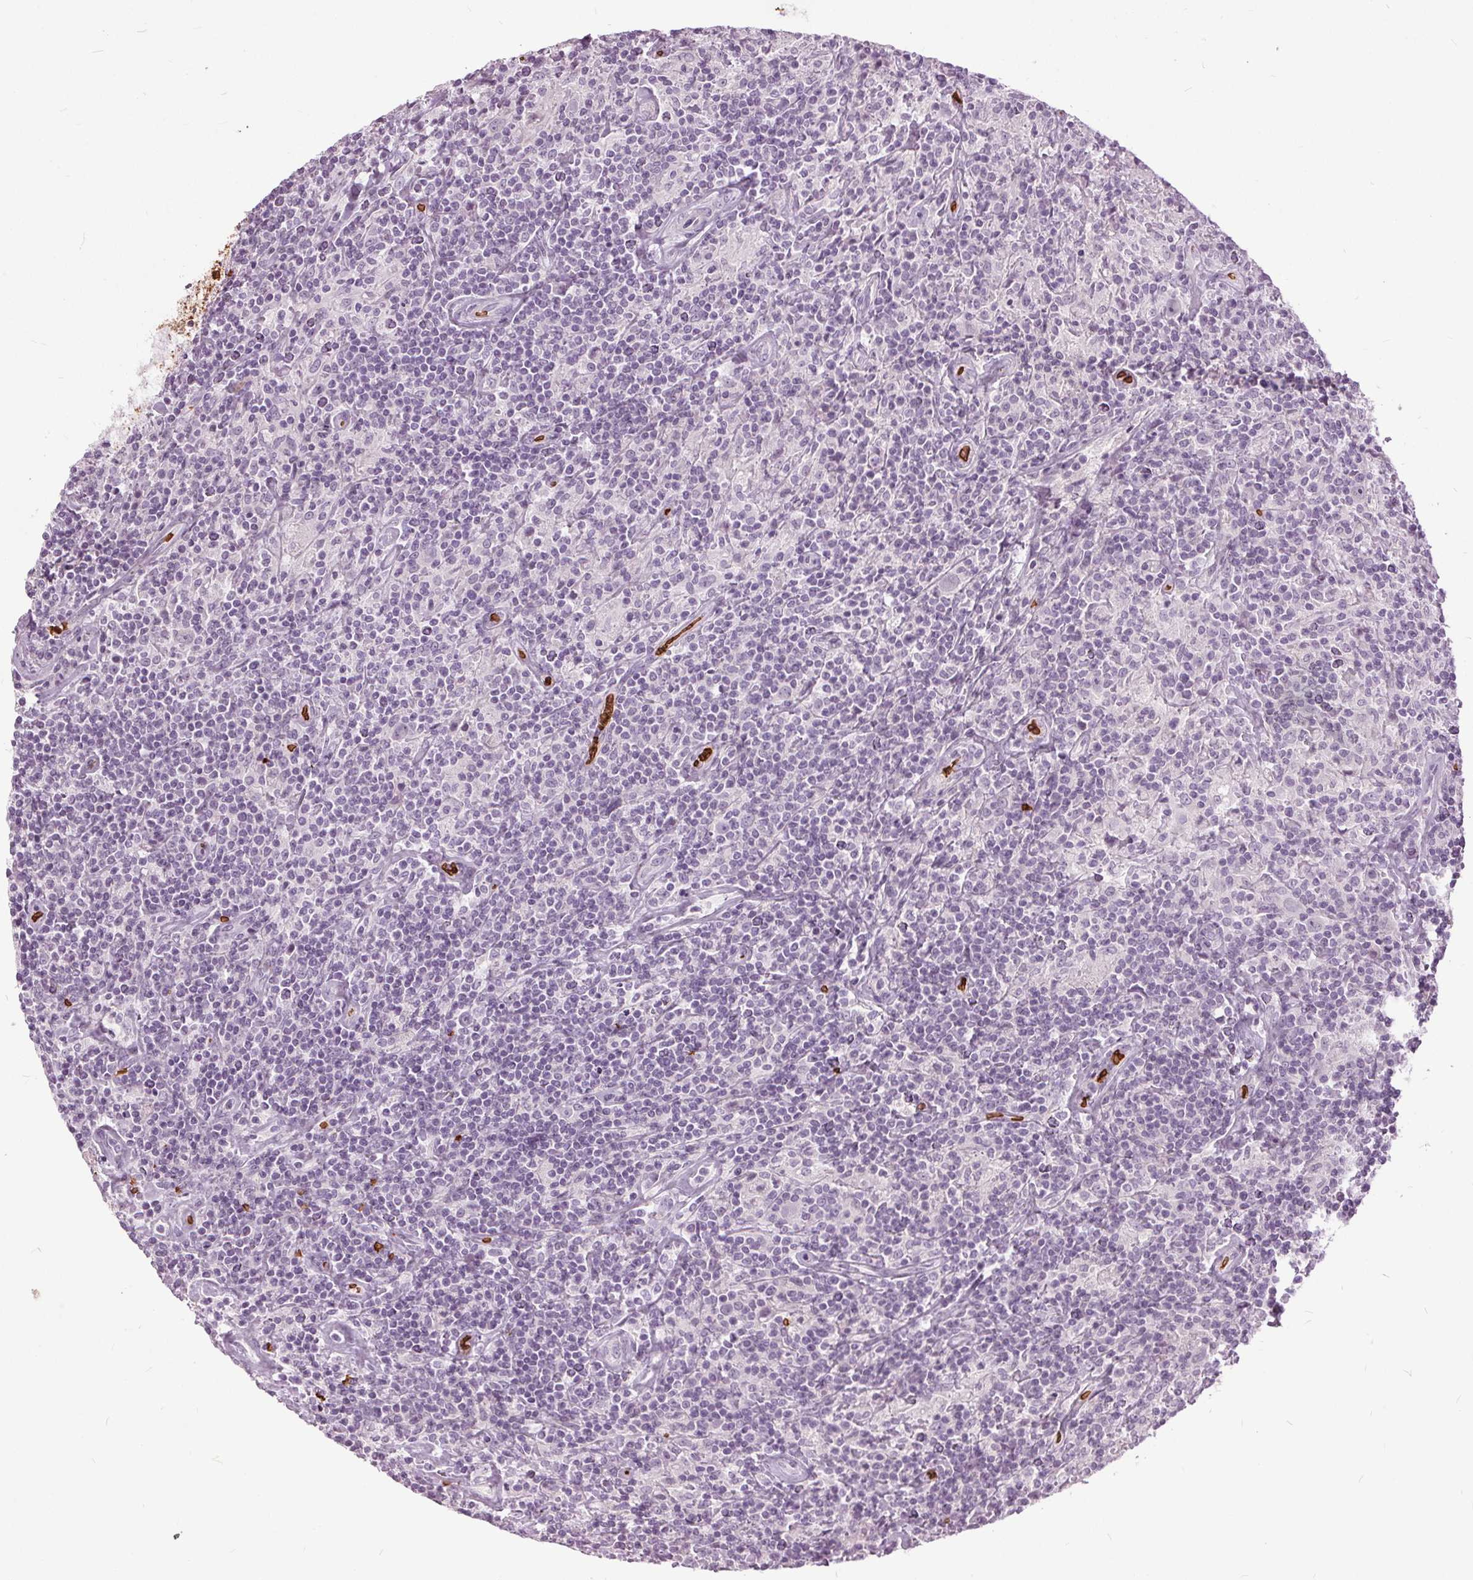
{"staining": {"intensity": "negative", "quantity": "none", "location": "none"}, "tissue": "lymphoma", "cell_type": "Tumor cells", "image_type": "cancer", "snomed": [{"axis": "morphology", "description": "Hodgkin's disease, NOS"}, {"axis": "topography", "description": "Lymph node"}], "caption": "Immunohistochemistry (IHC) of lymphoma exhibits no expression in tumor cells. (DAB (3,3'-diaminobenzidine) immunohistochemistry with hematoxylin counter stain).", "gene": "SLC4A1", "patient": {"sex": "male", "age": 70}}